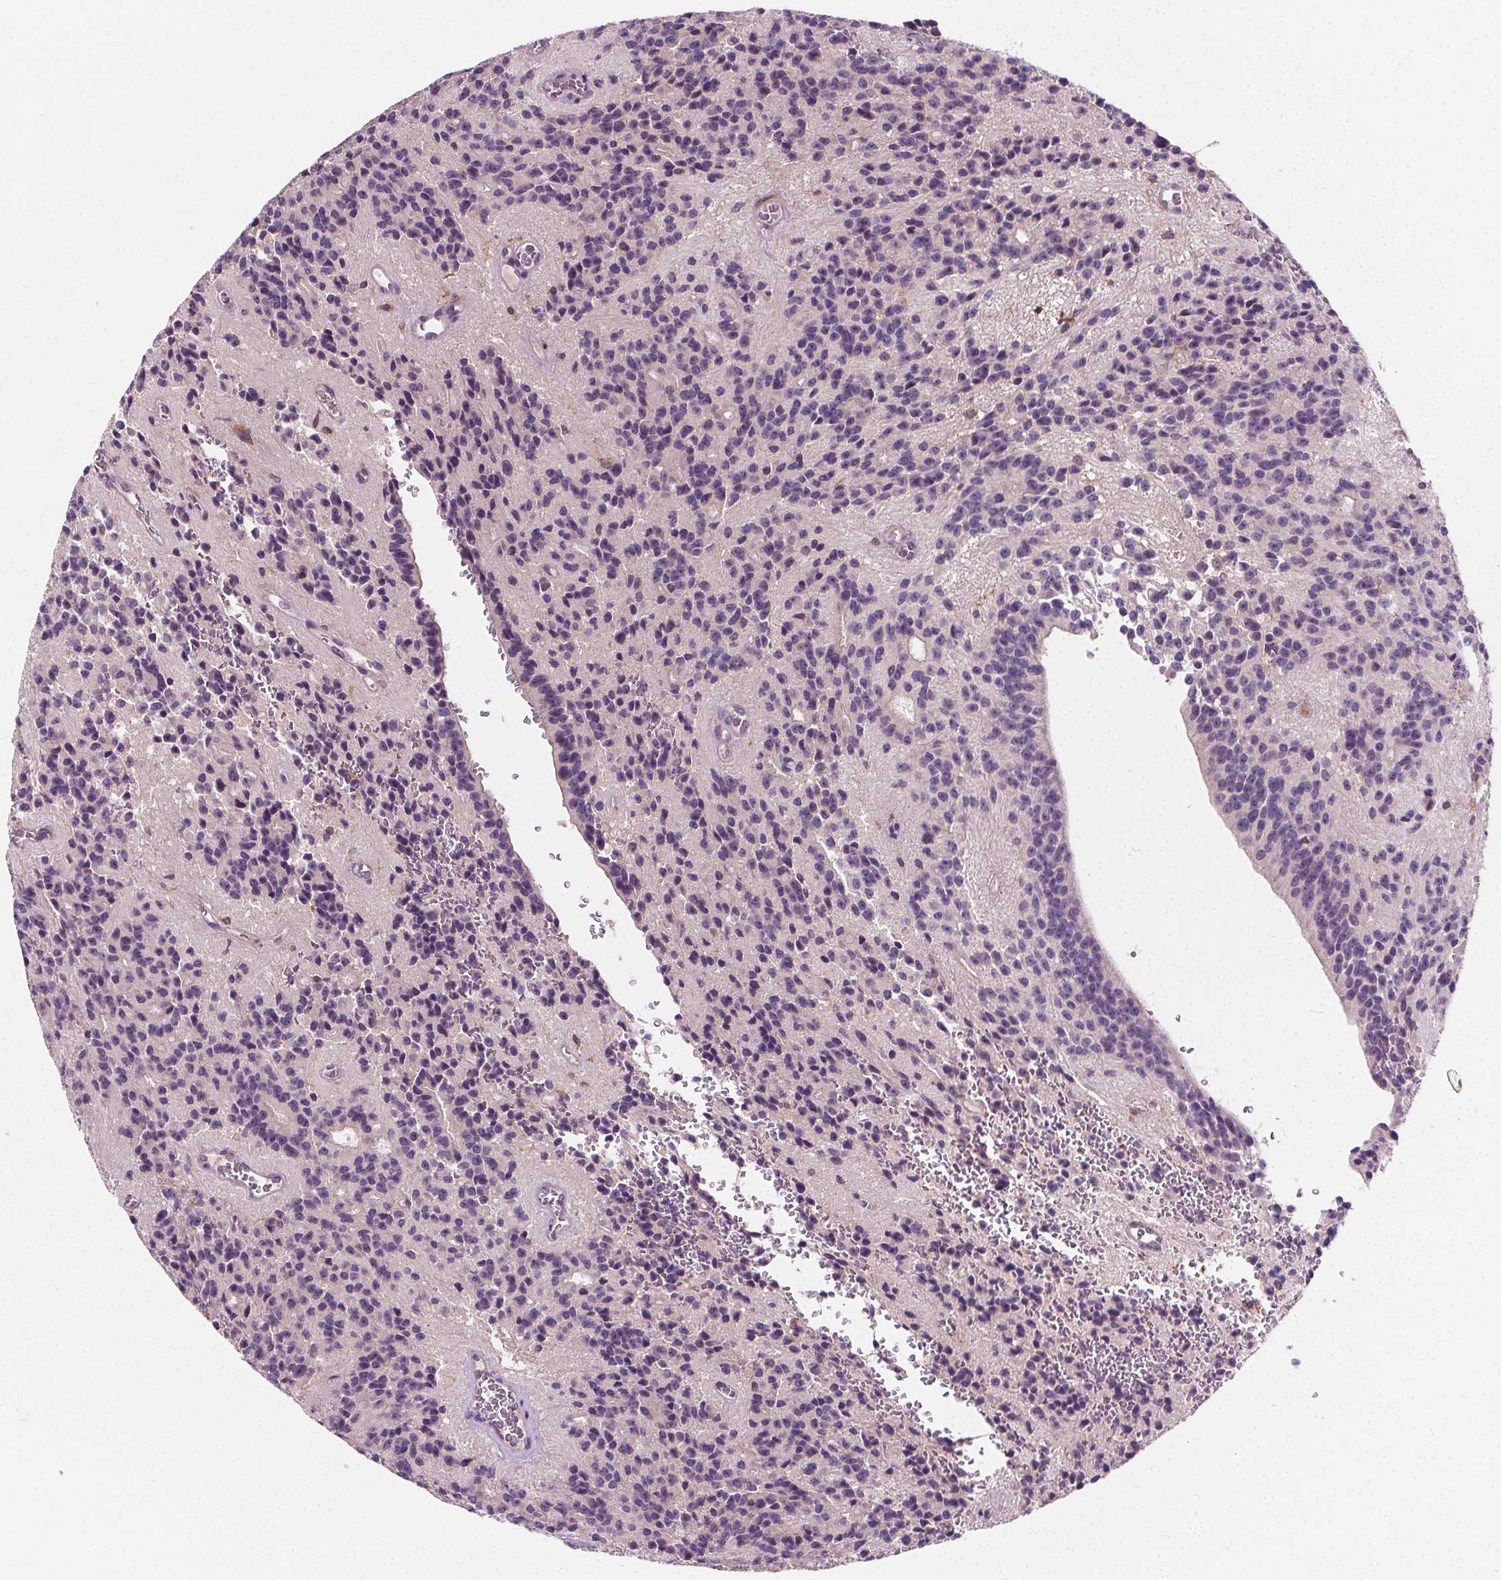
{"staining": {"intensity": "negative", "quantity": "none", "location": "none"}, "tissue": "glioma", "cell_type": "Tumor cells", "image_type": "cancer", "snomed": [{"axis": "morphology", "description": "Glioma, malignant, Low grade"}, {"axis": "topography", "description": "Brain"}], "caption": "Immunohistochemical staining of human malignant glioma (low-grade) demonstrates no significant positivity in tumor cells.", "gene": "RAB20", "patient": {"sex": "male", "age": 31}}